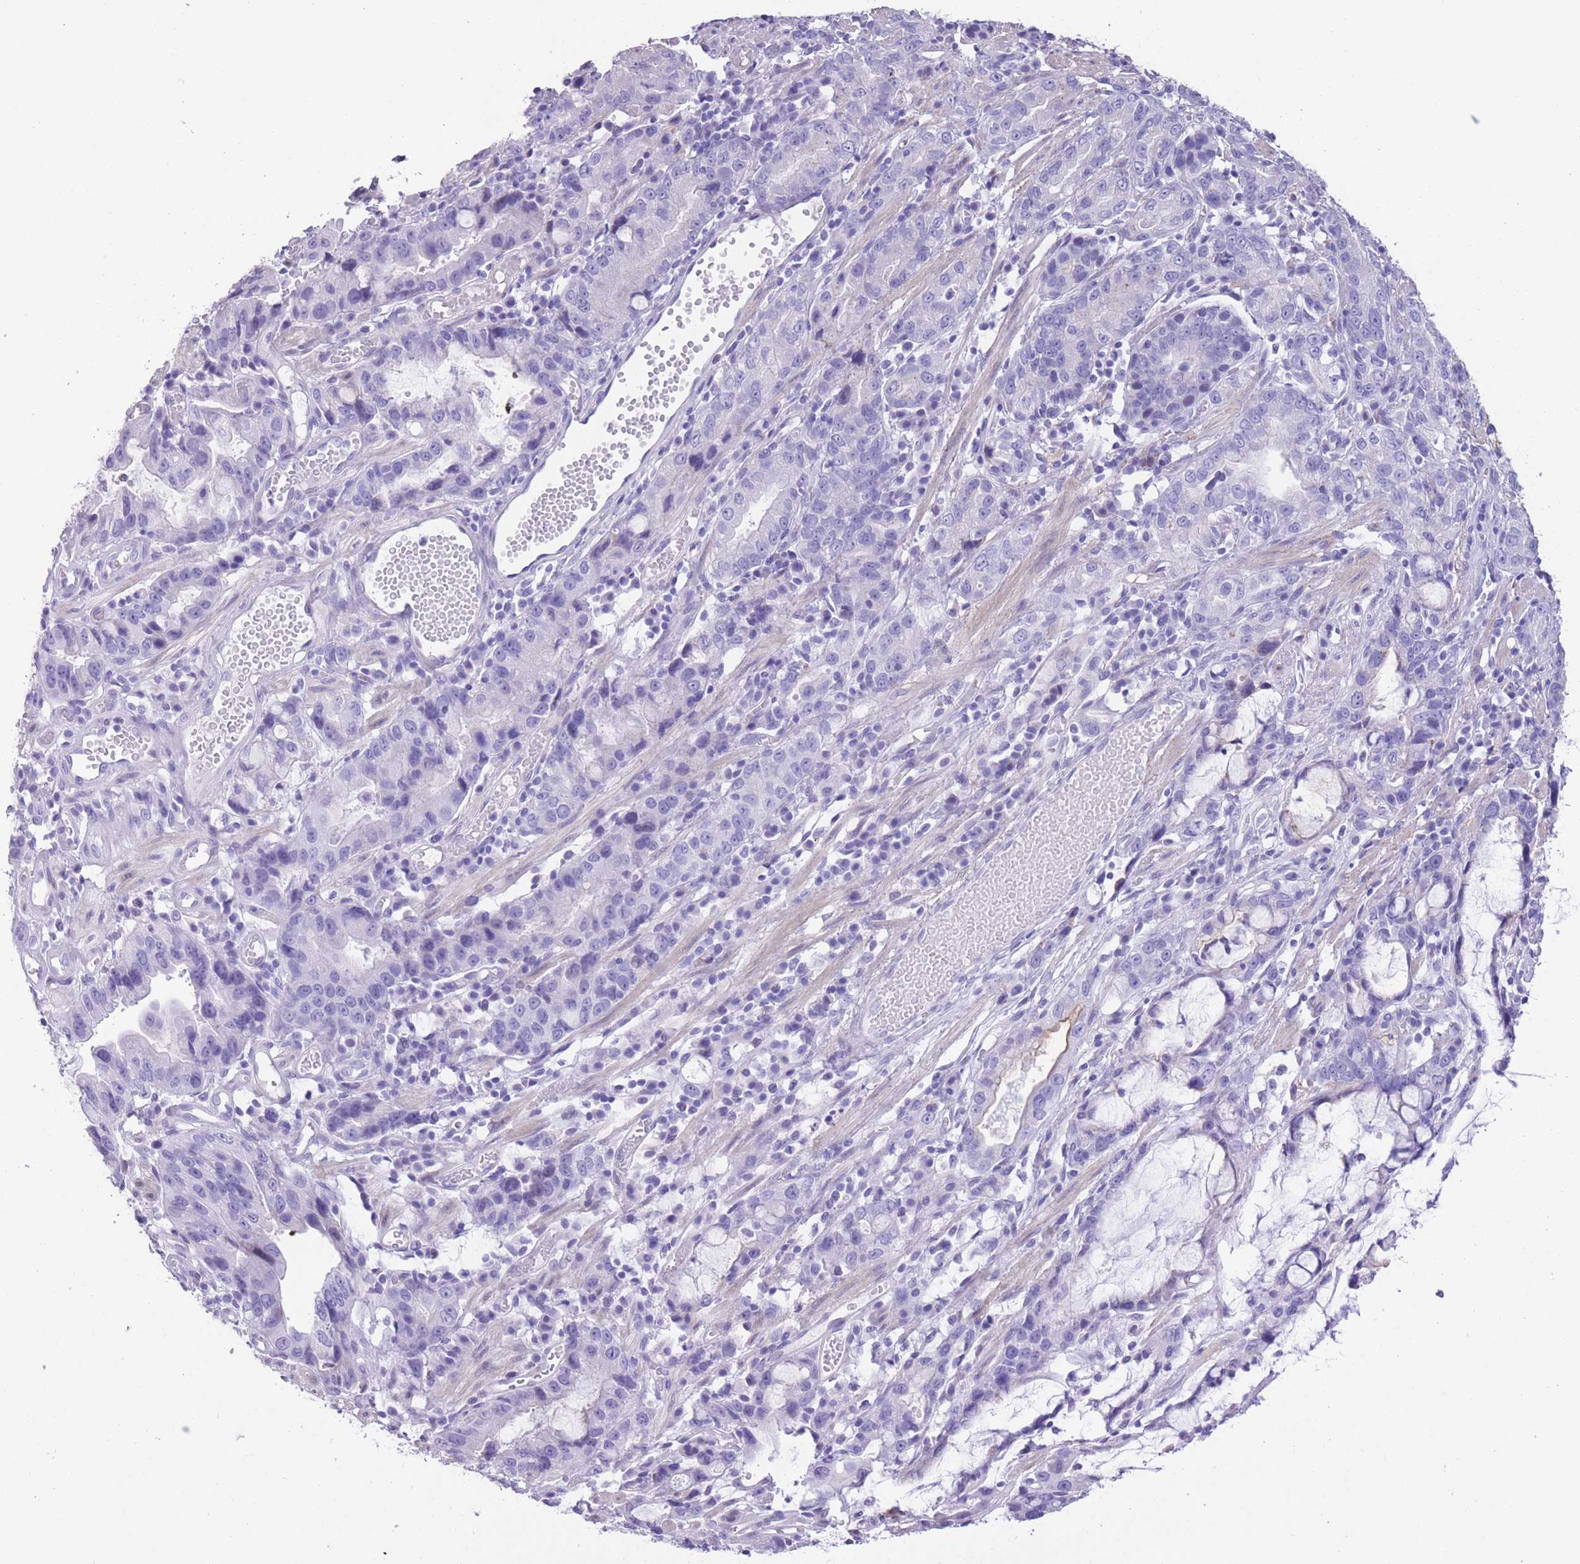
{"staining": {"intensity": "negative", "quantity": "none", "location": "none"}, "tissue": "stomach cancer", "cell_type": "Tumor cells", "image_type": "cancer", "snomed": [{"axis": "morphology", "description": "Adenocarcinoma, NOS"}, {"axis": "topography", "description": "Stomach"}], "caption": "Tumor cells show no significant protein expression in stomach cancer (adenocarcinoma).", "gene": "RAI2", "patient": {"sex": "male", "age": 55}}